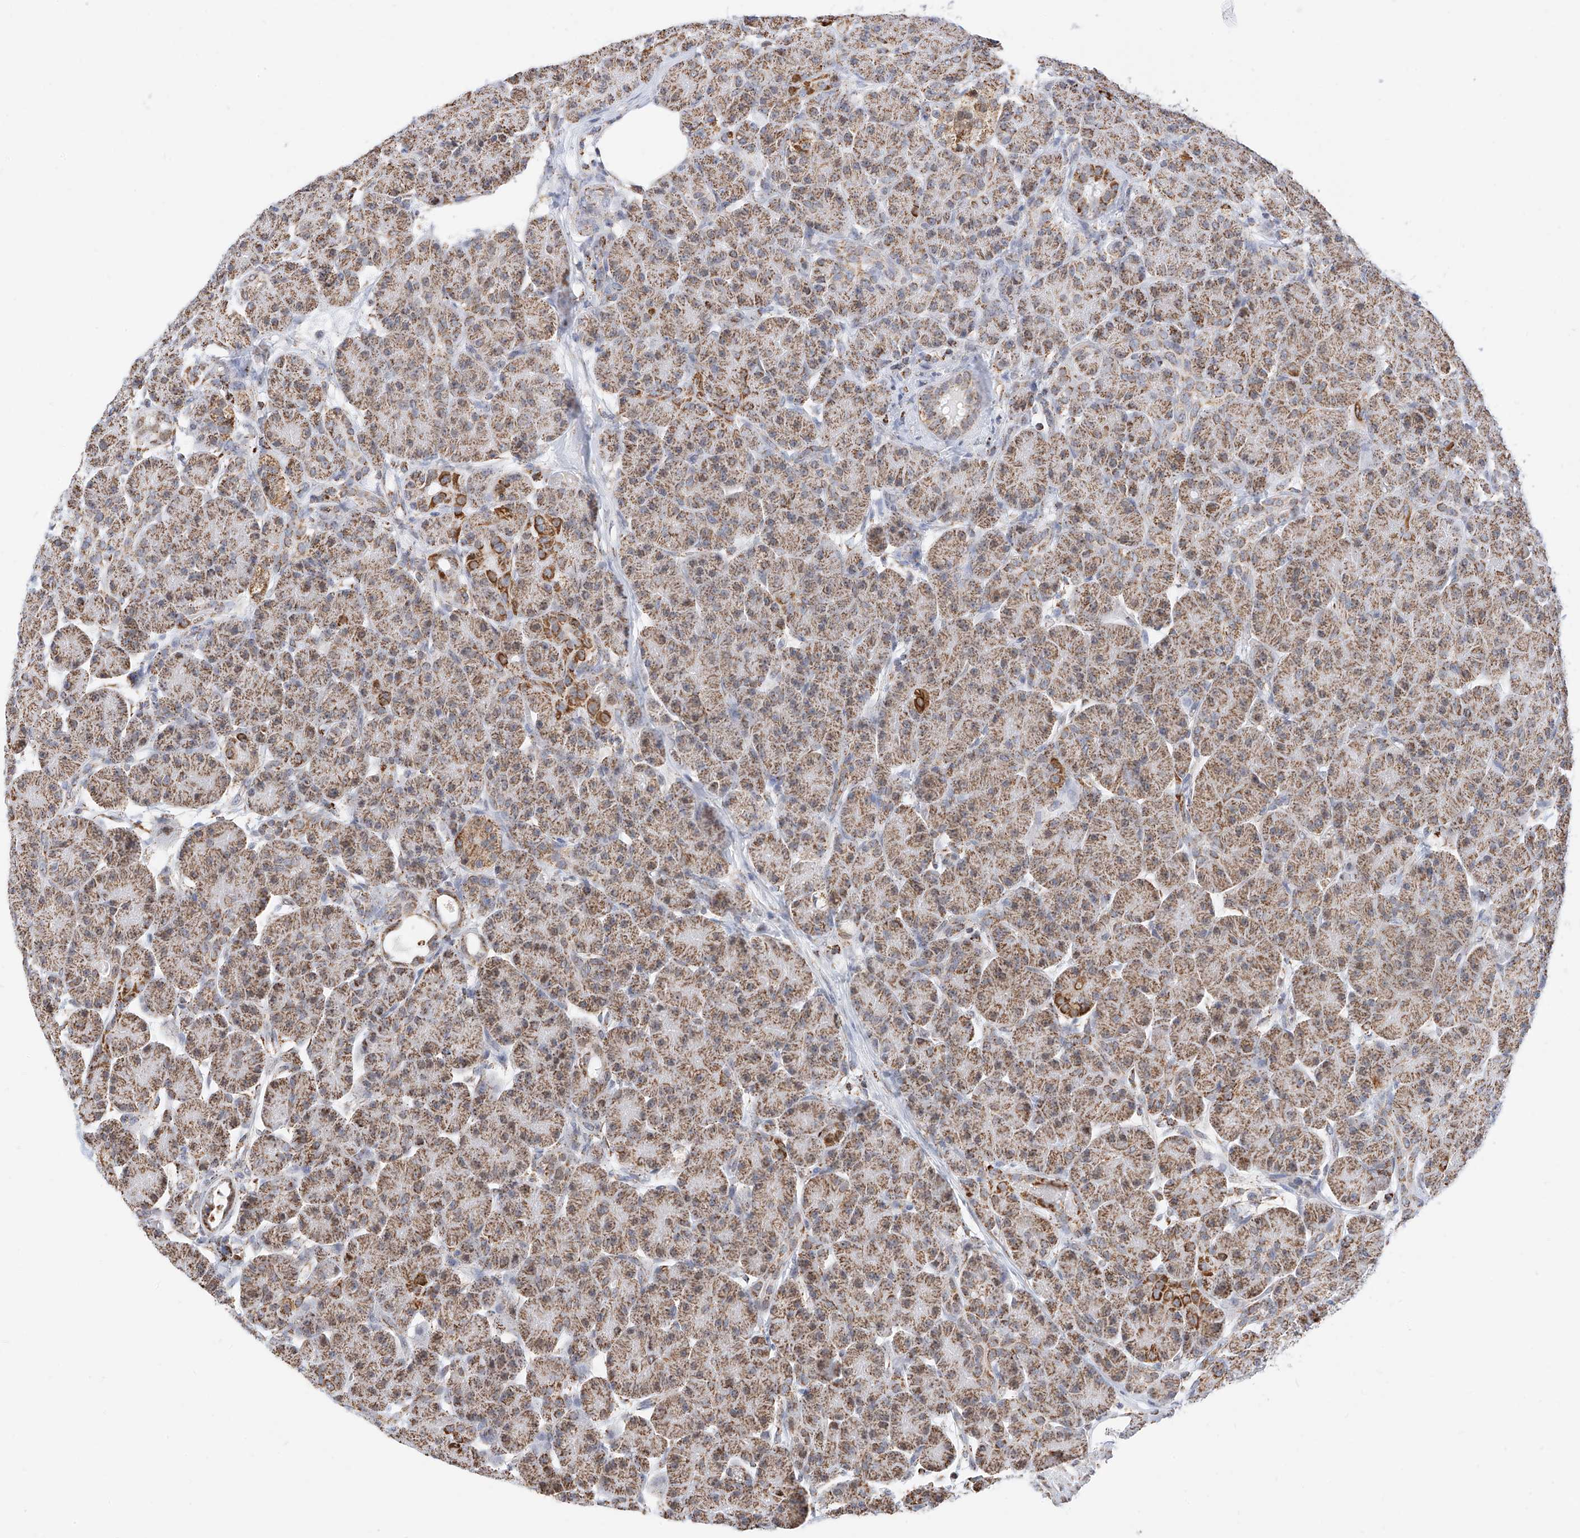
{"staining": {"intensity": "moderate", "quantity": ">75%", "location": "cytoplasmic/membranous"}, "tissue": "pancreas", "cell_type": "Exocrine glandular cells", "image_type": "normal", "snomed": [{"axis": "morphology", "description": "Normal tissue, NOS"}, {"axis": "topography", "description": "Pancreas"}], "caption": "Immunohistochemical staining of benign pancreas reveals moderate cytoplasmic/membranous protein expression in about >75% of exocrine glandular cells. The protein is shown in brown color, while the nuclei are stained blue.", "gene": "NALCN", "patient": {"sex": "male", "age": 63}}